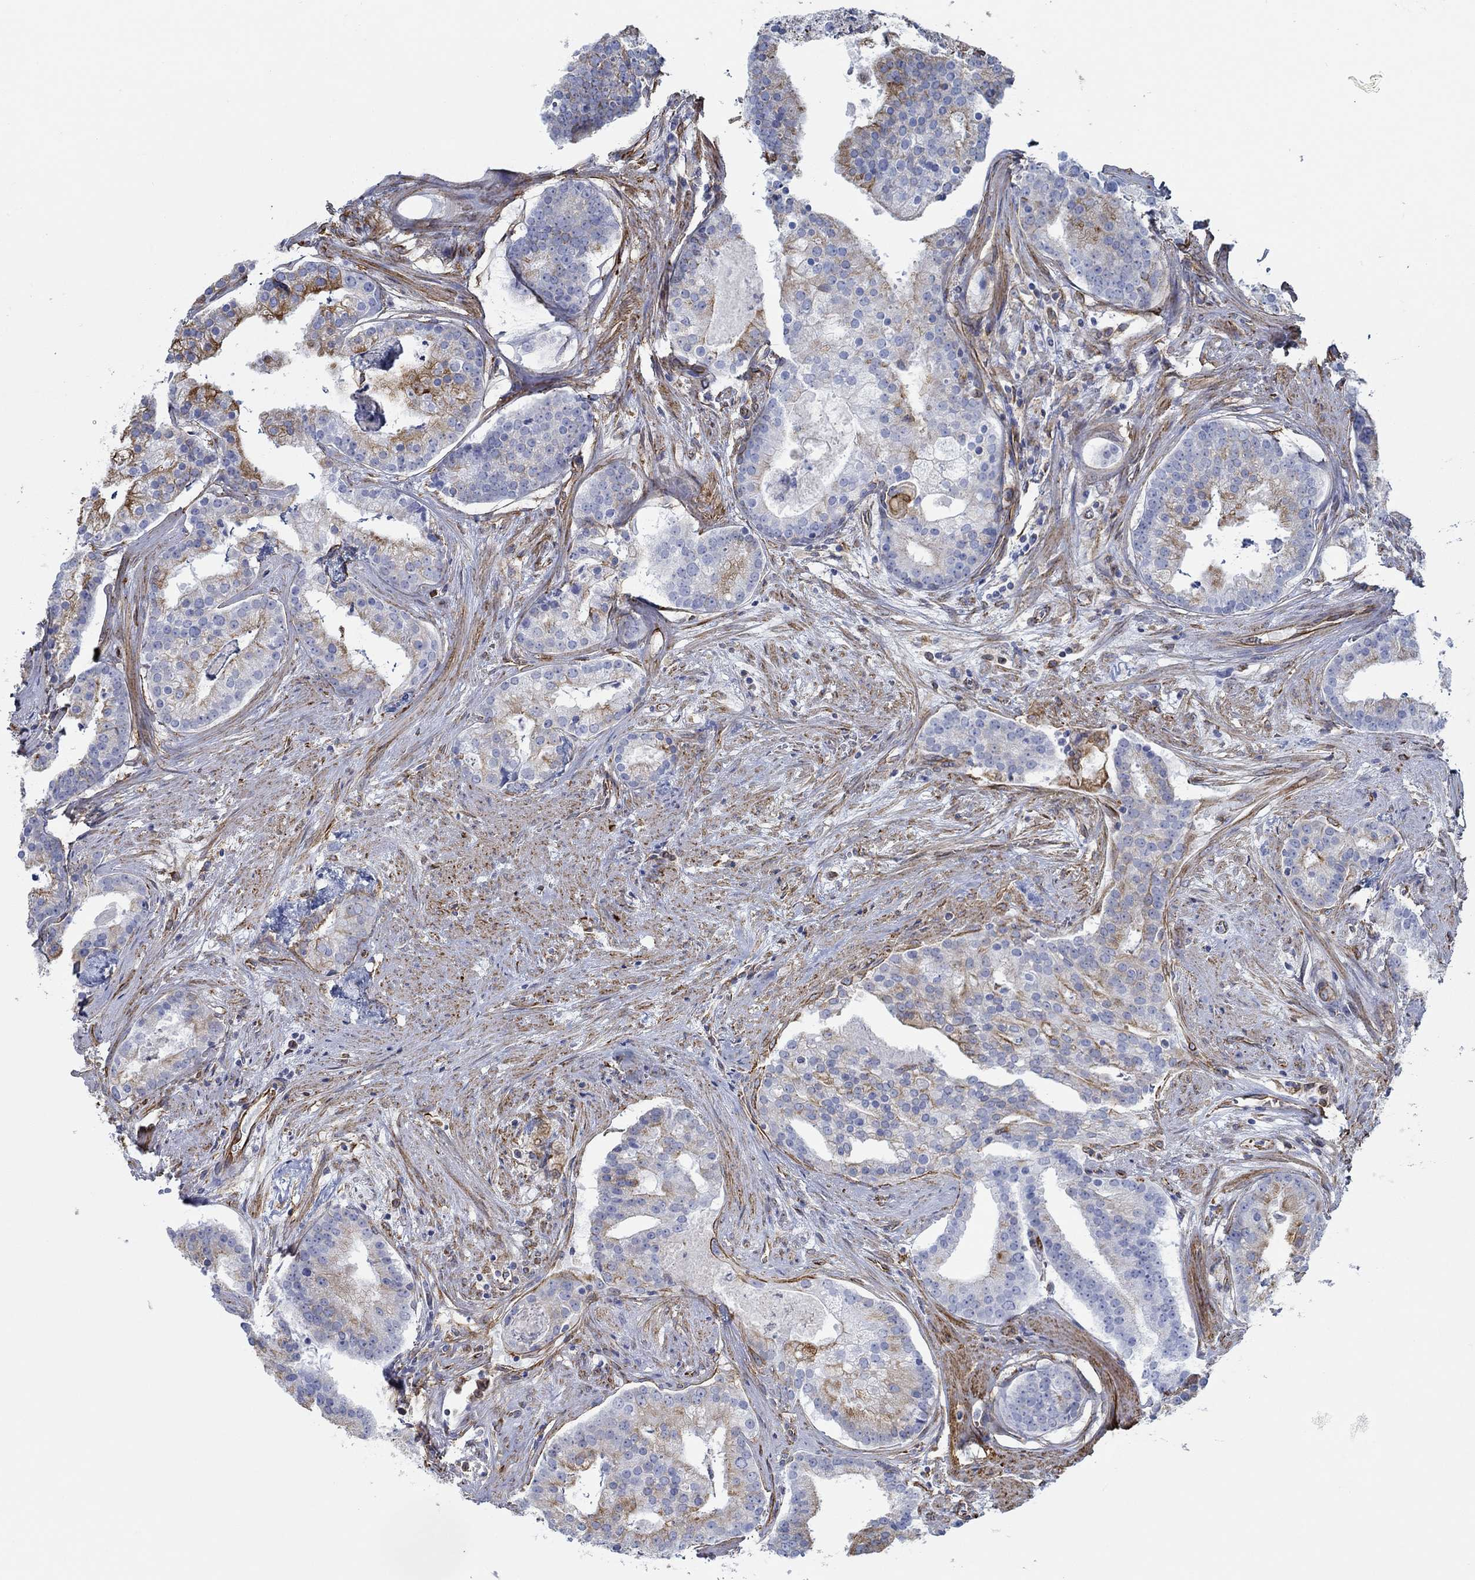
{"staining": {"intensity": "strong", "quantity": "25%-75%", "location": "cytoplasmic/membranous"}, "tissue": "prostate cancer", "cell_type": "Tumor cells", "image_type": "cancer", "snomed": [{"axis": "morphology", "description": "Adenocarcinoma, NOS"}, {"axis": "topography", "description": "Prostate and seminal vesicle, NOS"}, {"axis": "topography", "description": "Prostate"}], "caption": "Immunohistochemistry of prostate cancer shows high levels of strong cytoplasmic/membranous positivity in about 25%-75% of tumor cells.", "gene": "STC2", "patient": {"sex": "male", "age": 44}}